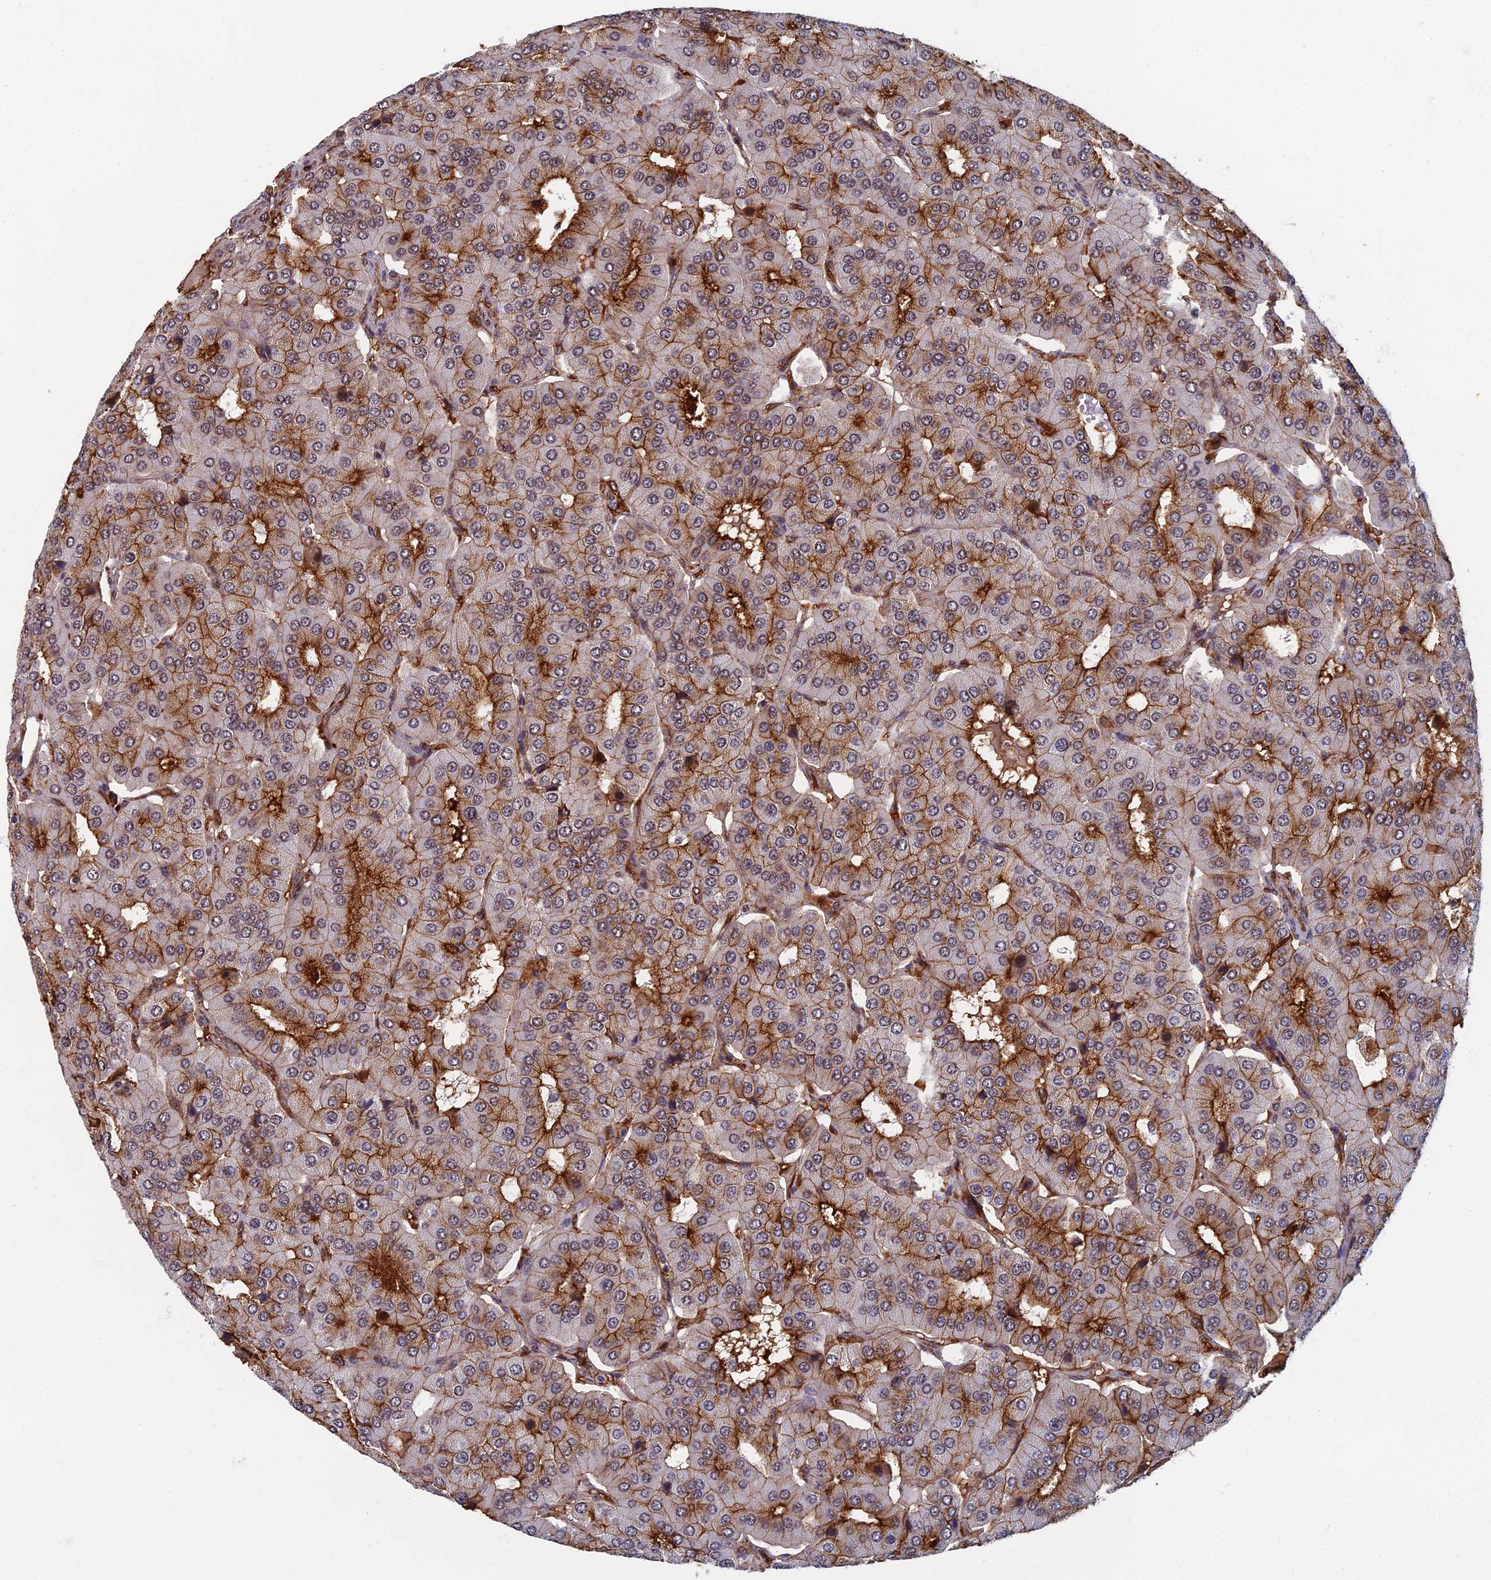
{"staining": {"intensity": "moderate", "quantity": ">75%", "location": "cytoplasmic/membranous"}, "tissue": "parathyroid gland", "cell_type": "Glandular cells", "image_type": "normal", "snomed": [{"axis": "morphology", "description": "Normal tissue, NOS"}, {"axis": "morphology", "description": "Adenoma, NOS"}, {"axis": "topography", "description": "Parathyroid gland"}], "caption": "DAB (3,3'-diaminobenzidine) immunohistochemical staining of benign human parathyroid gland exhibits moderate cytoplasmic/membranous protein expression in approximately >75% of glandular cells.", "gene": "TAF13", "patient": {"sex": "female", "age": 86}}